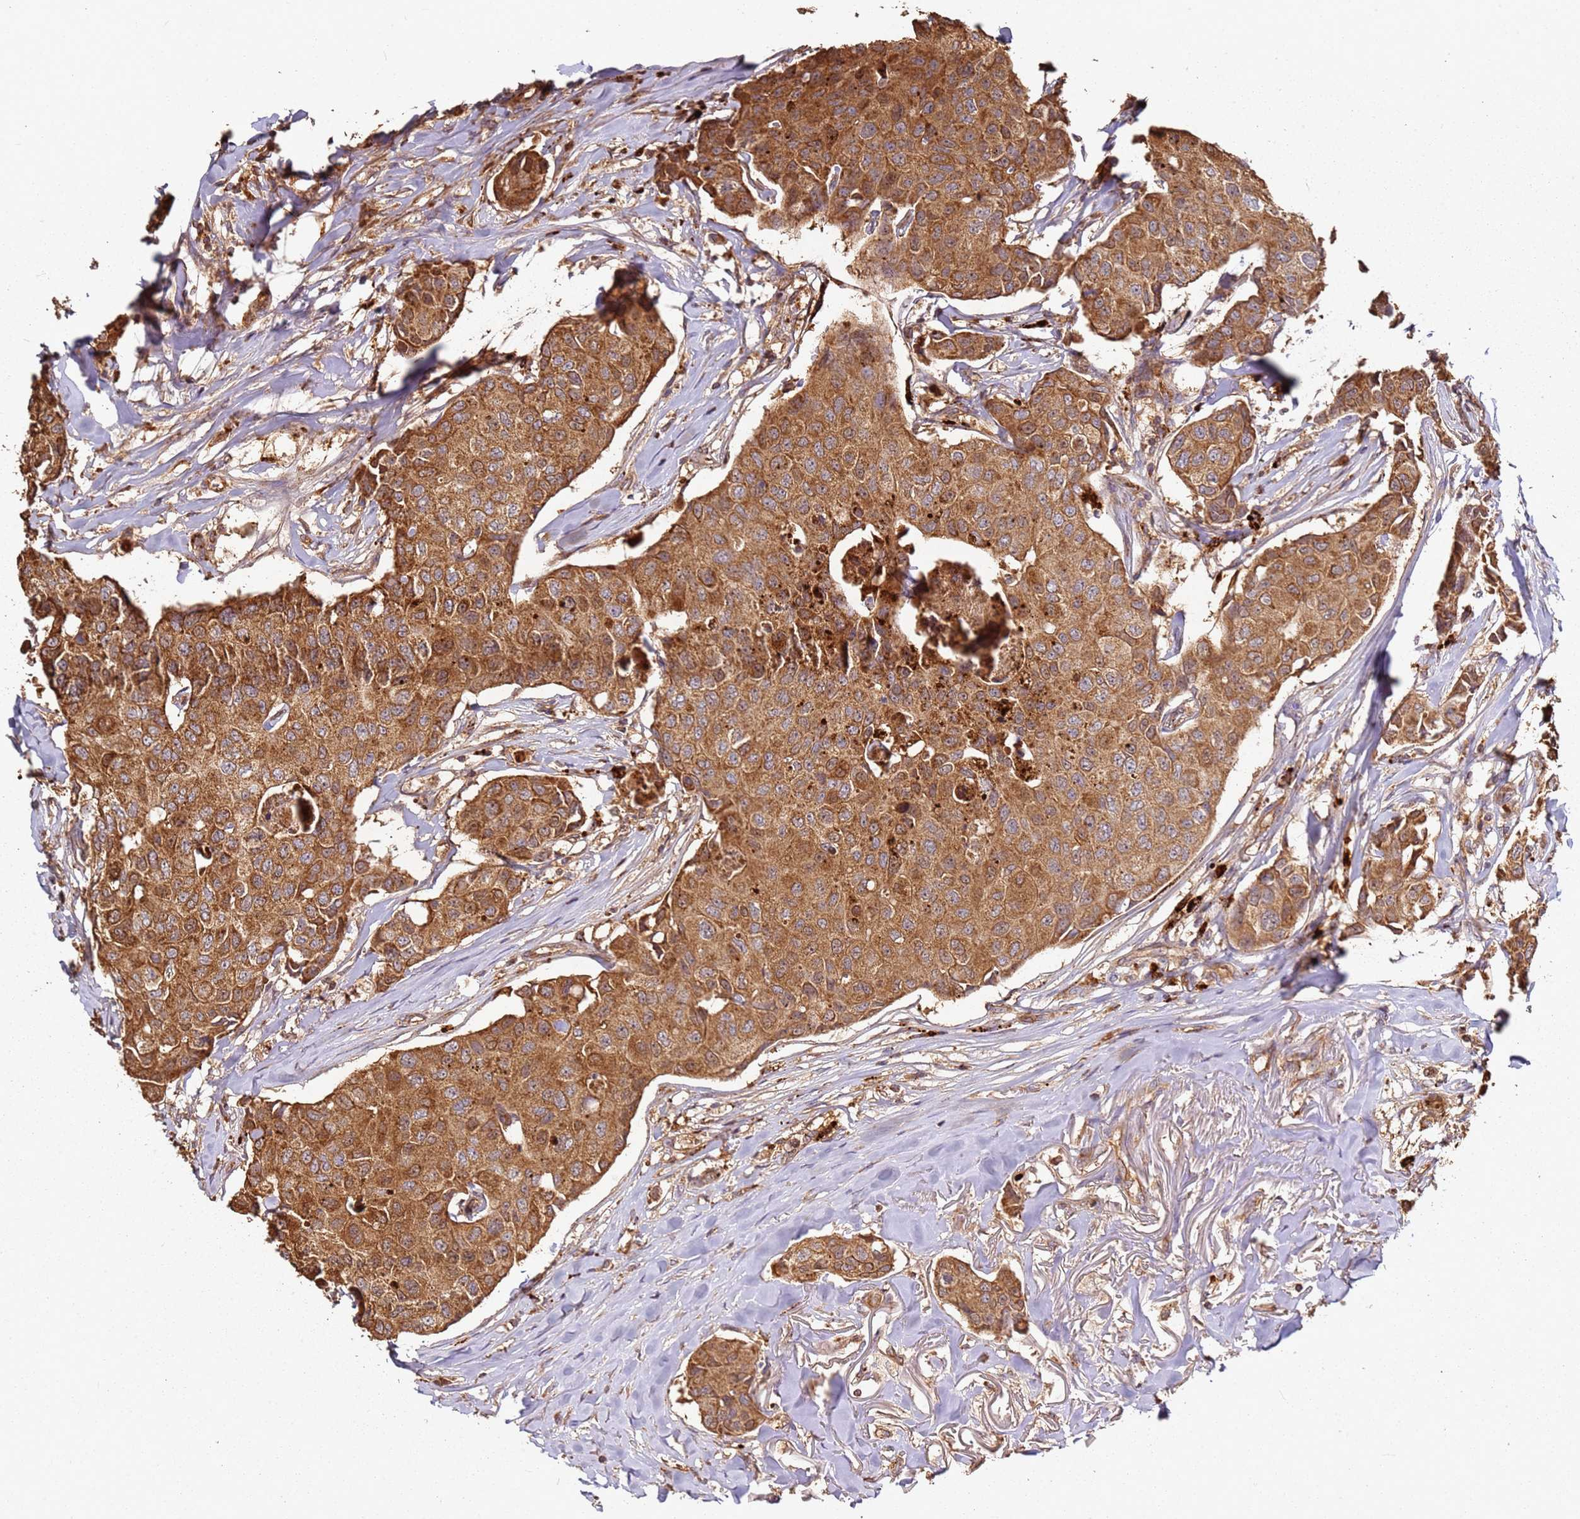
{"staining": {"intensity": "strong", "quantity": ">75%", "location": "cytoplasmic/membranous"}, "tissue": "breast cancer", "cell_type": "Tumor cells", "image_type": "cancer", "snomed": [{"axis": "morphology", "description": "Duct carcinoma"}, {"axis": "topography", "description": "Breast"}], "caption": "Strong cytoplasmic/membranous protein staining is appreciated in about >75% of tumor cells in breast cancer. (brown staining indicates protein expression, while blue staining denotes nuclei).", "gene": "SCGB2B2", "patient": {"sex": "female", "age": 80}}